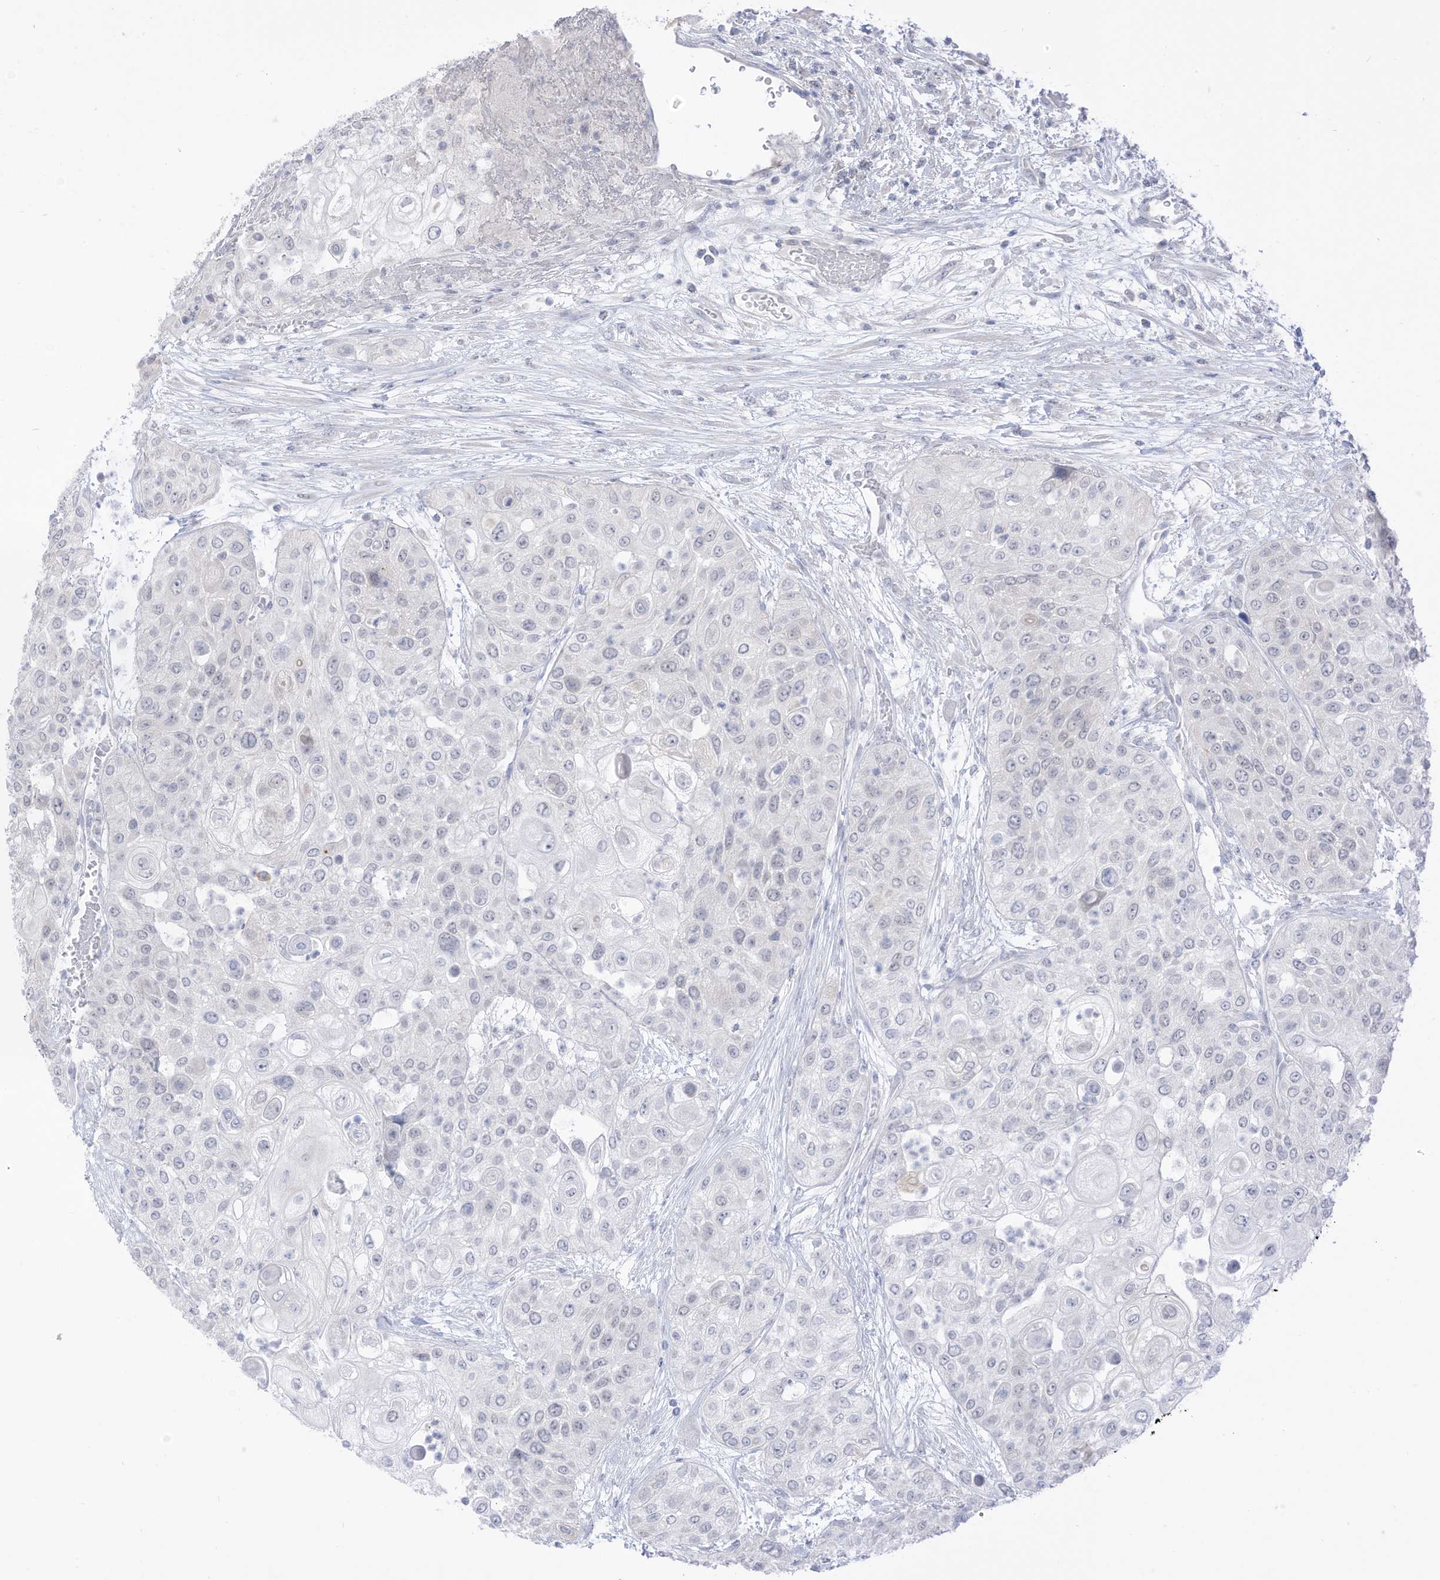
{"staining": {"intensity": "negative", "quantity": "none", "location": "none"}, "tissue": "urothelial cancer", "cell_type": "Tumor cells", "image_type": "cancer", "snomed": [{"axis": "morphology", "description": "Urothelial carcinoma, High grade"}, {"axis": "topography", "description": "Urinary bladder"}], "caption": "The immunohistochemistry histopathology image has no significant staining in tumor cells of urothelial carcinoma (high-grade) tissue.", "gene": "OGT", "patient": {"sex": "female", "age": 79}}